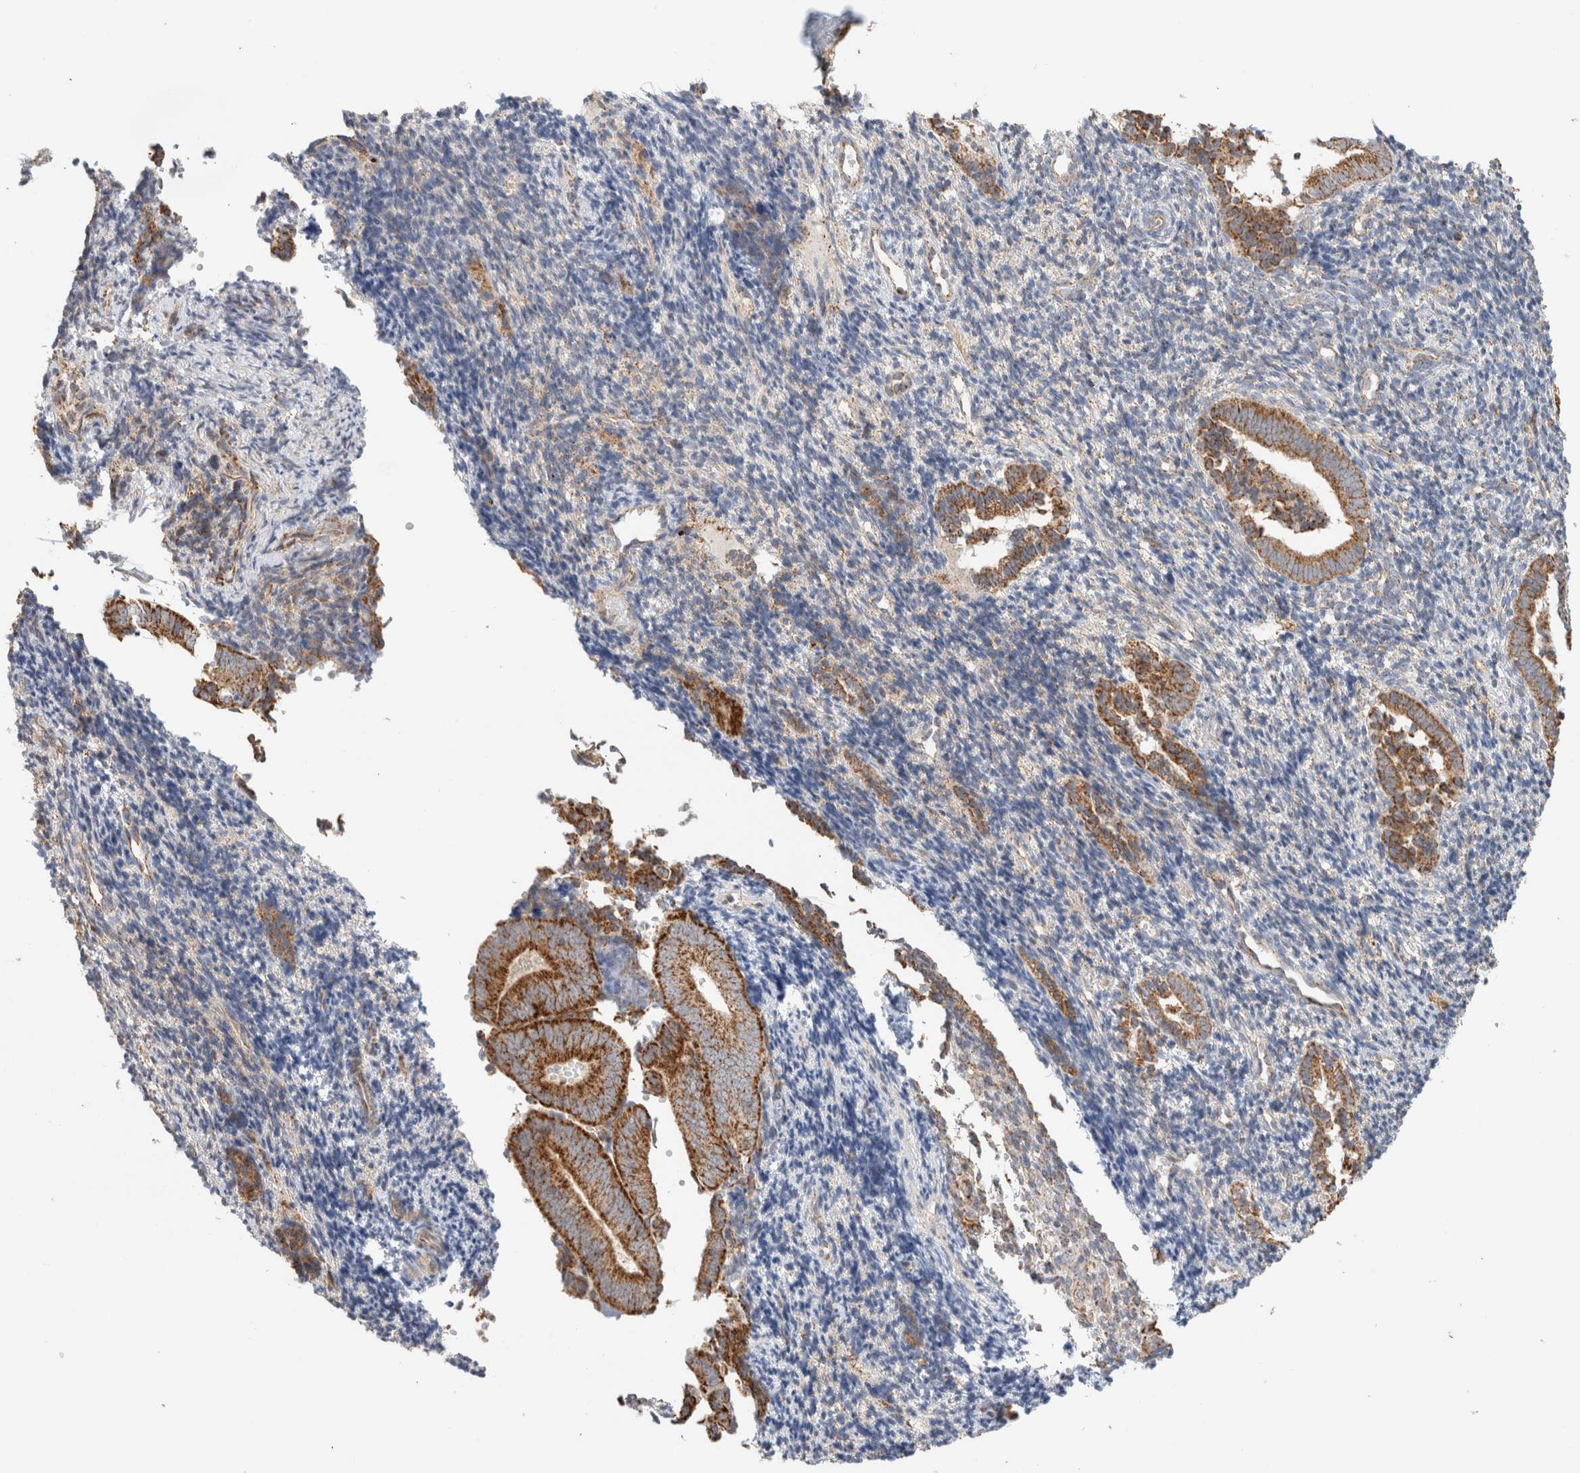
{"staining": {"intensity": "weak", "quantity": "<25%", "location": "cytoplasmic/membranous"}, "tissue": "endometrium", "cell_type": "Cells in endometrial stroma", "image_type": "normal", "snomed": [{"axis": "morphology", "description": "Normal tissue, NOS"}, {"axis": "topography", "description": "Uterus"}, {"axis": "topography", "description": "Endometrium"}], "caption": "Immunohistochemistry (IHC) of unremarkable endometrium displays no staining in cells in endometrial stroma. Nuclei are stained in blue.", "gene": "MRM3", "patient": {"sex": "female", "age": 33}}